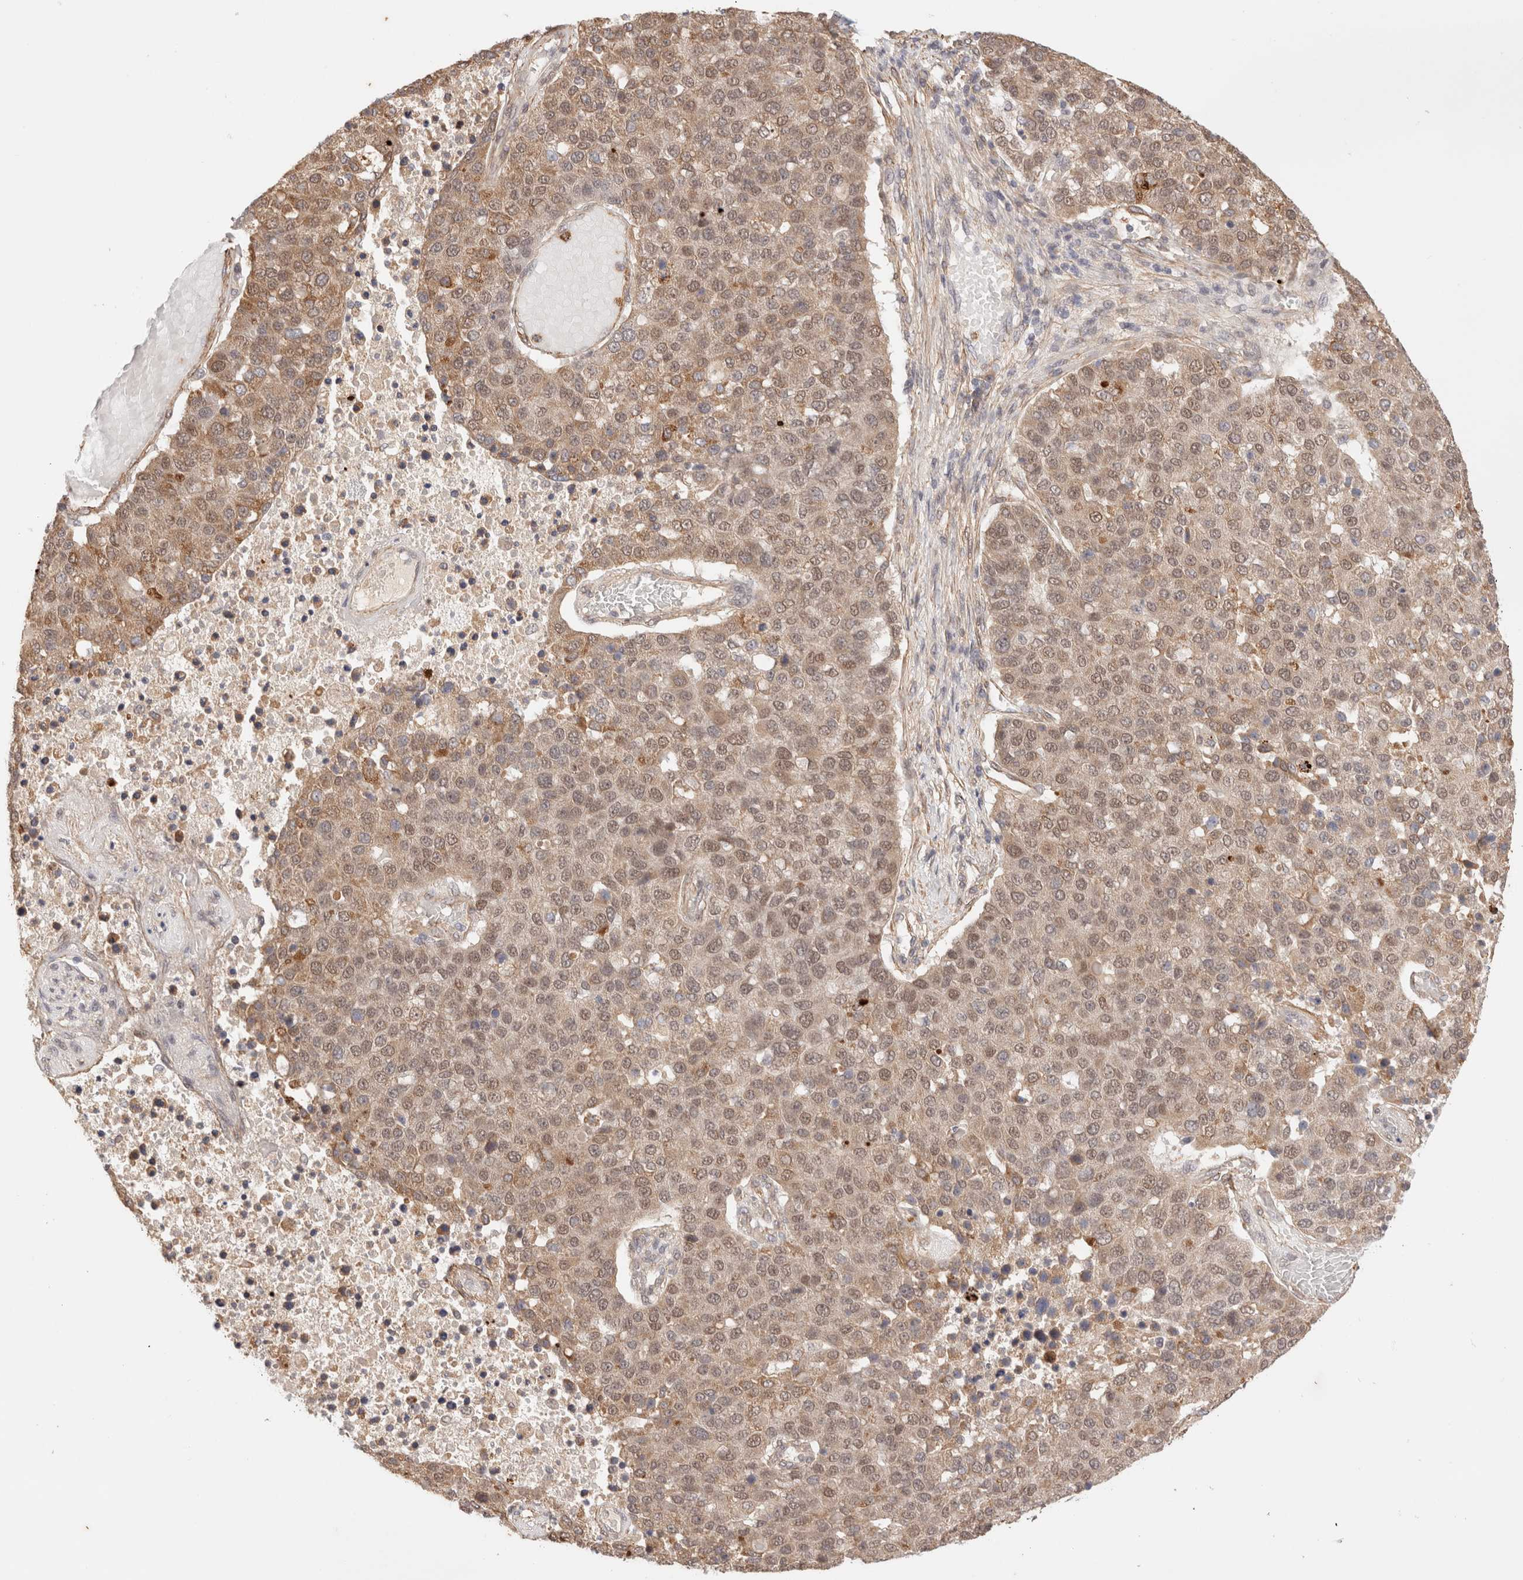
{"staining": {"intensity": "moderate", "quantity": ">75%", "location": "cytoplasmic/membranous,nuclear"}, "tissue": "pancreatic cancer", "cell_type": "Tumor cells", "image_type": "cancer", "snomed": [{"axis": "morphology", "description": "Adenocarcinoma, NOS"}, {"axis": "topography", "description": "Pancreas"}], "caption": "DAB immunohistochemical staining of pancreatic cancer (adenocarcinoma) demonstrates moderate cytoplasmic/membranous and nuclear protein staining in about >75% of tumor cells. (DAB = brown stain, brightfield microscopy at high magnification).", "gene": "BRPF3", "patient": {"sex": "female", "age": 61}}